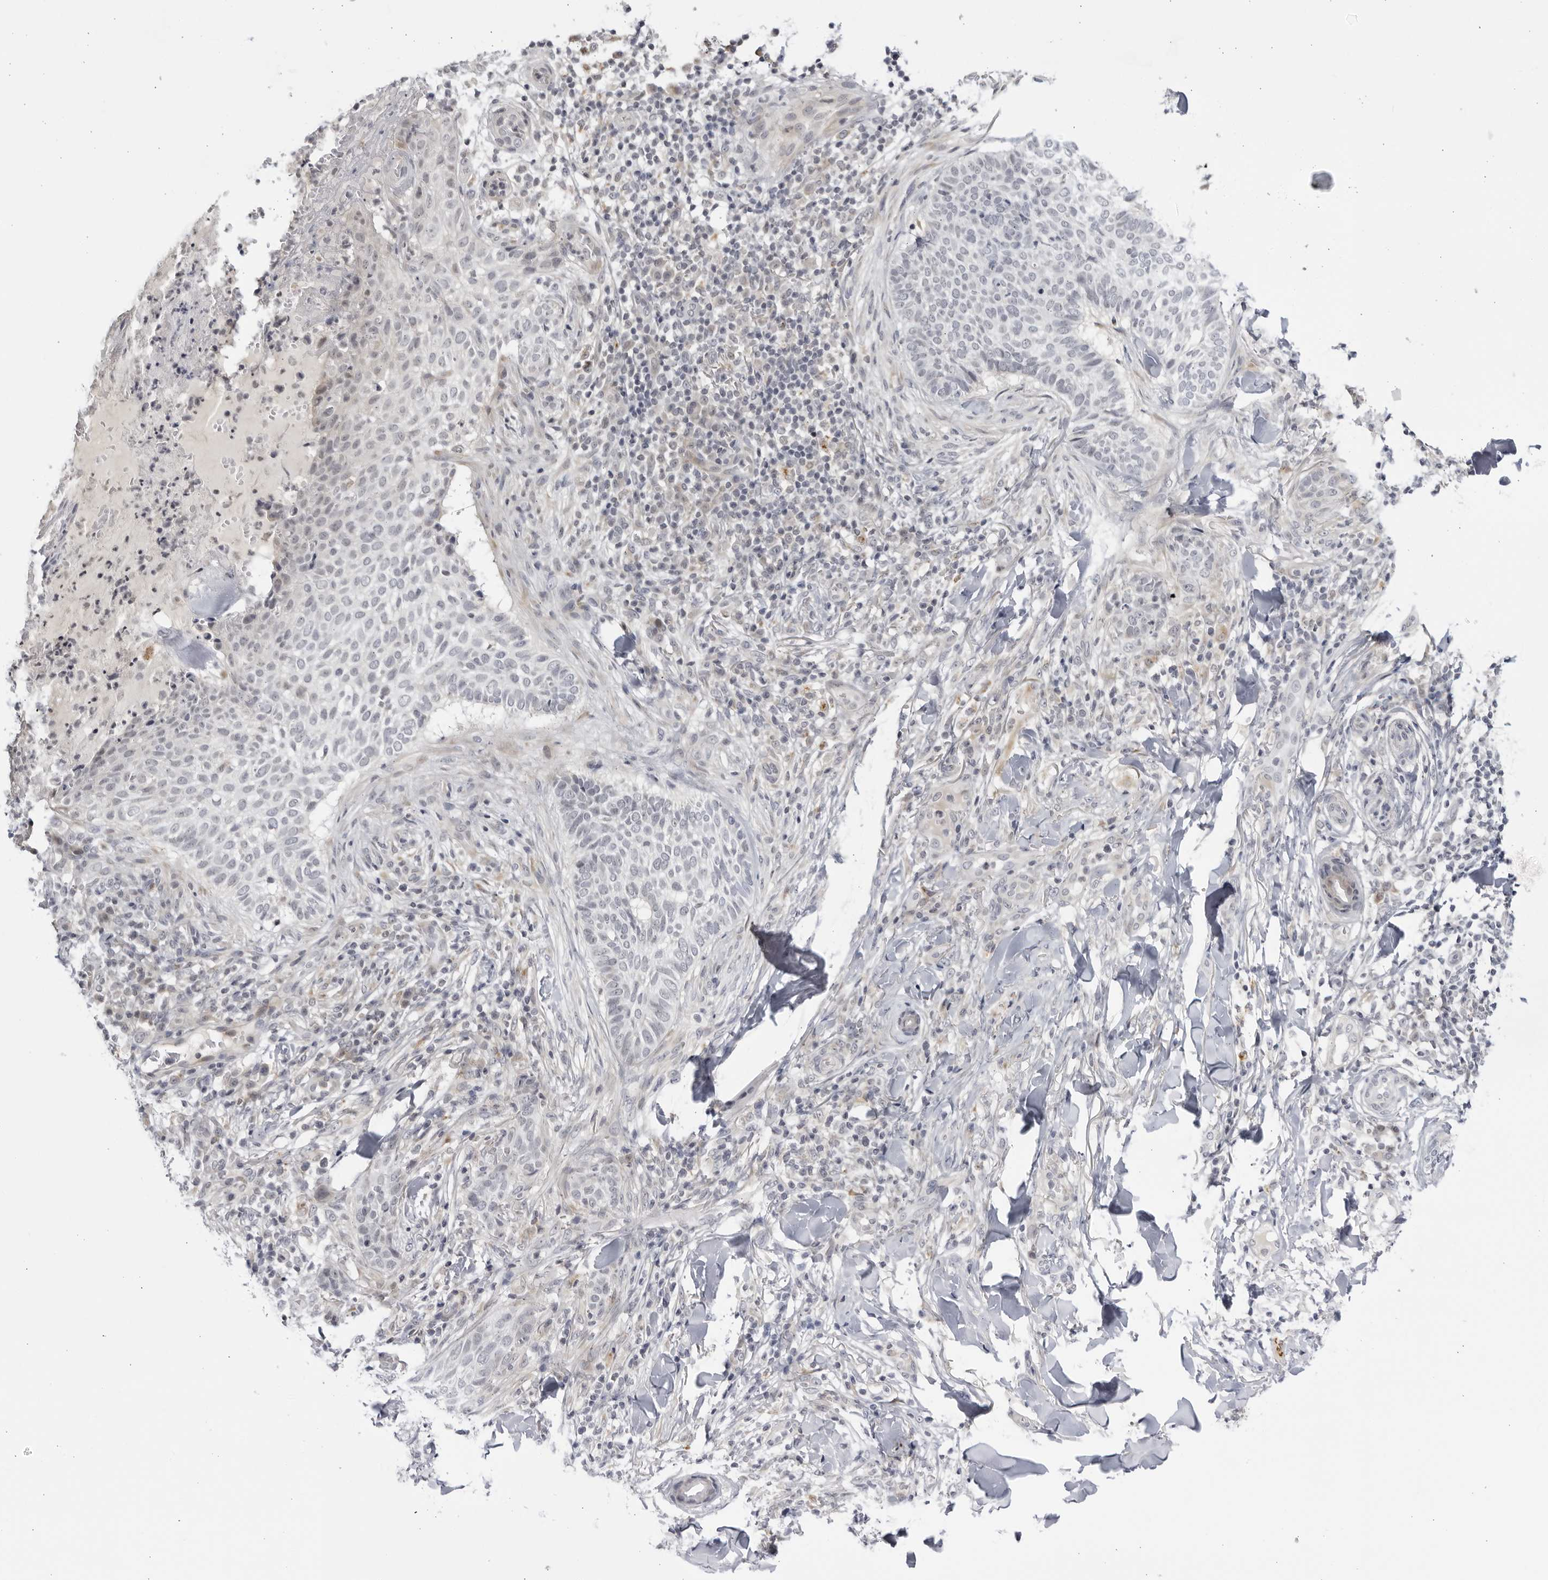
{"staining": {"intensity": "negative", "quantity": "none", "location": "none"}, "tissue": "skin cancer", "cell_type": "Tumor cells", "image_type": "cancer", "snomed": [{"axis": "morphology", "description": "Normal tissue, NOS"}, {"axis": "morphology", "description": "Basal cell carcinoma"}, {"axis": "topography", "description": "Skin"}], "caption": "Skin basal cell carcinoma was stained to show a protein in brown. There is no significant positivity in tumor cells.", "gene": "CNBD1", "patient": {"sex": "male", "age": 67}}